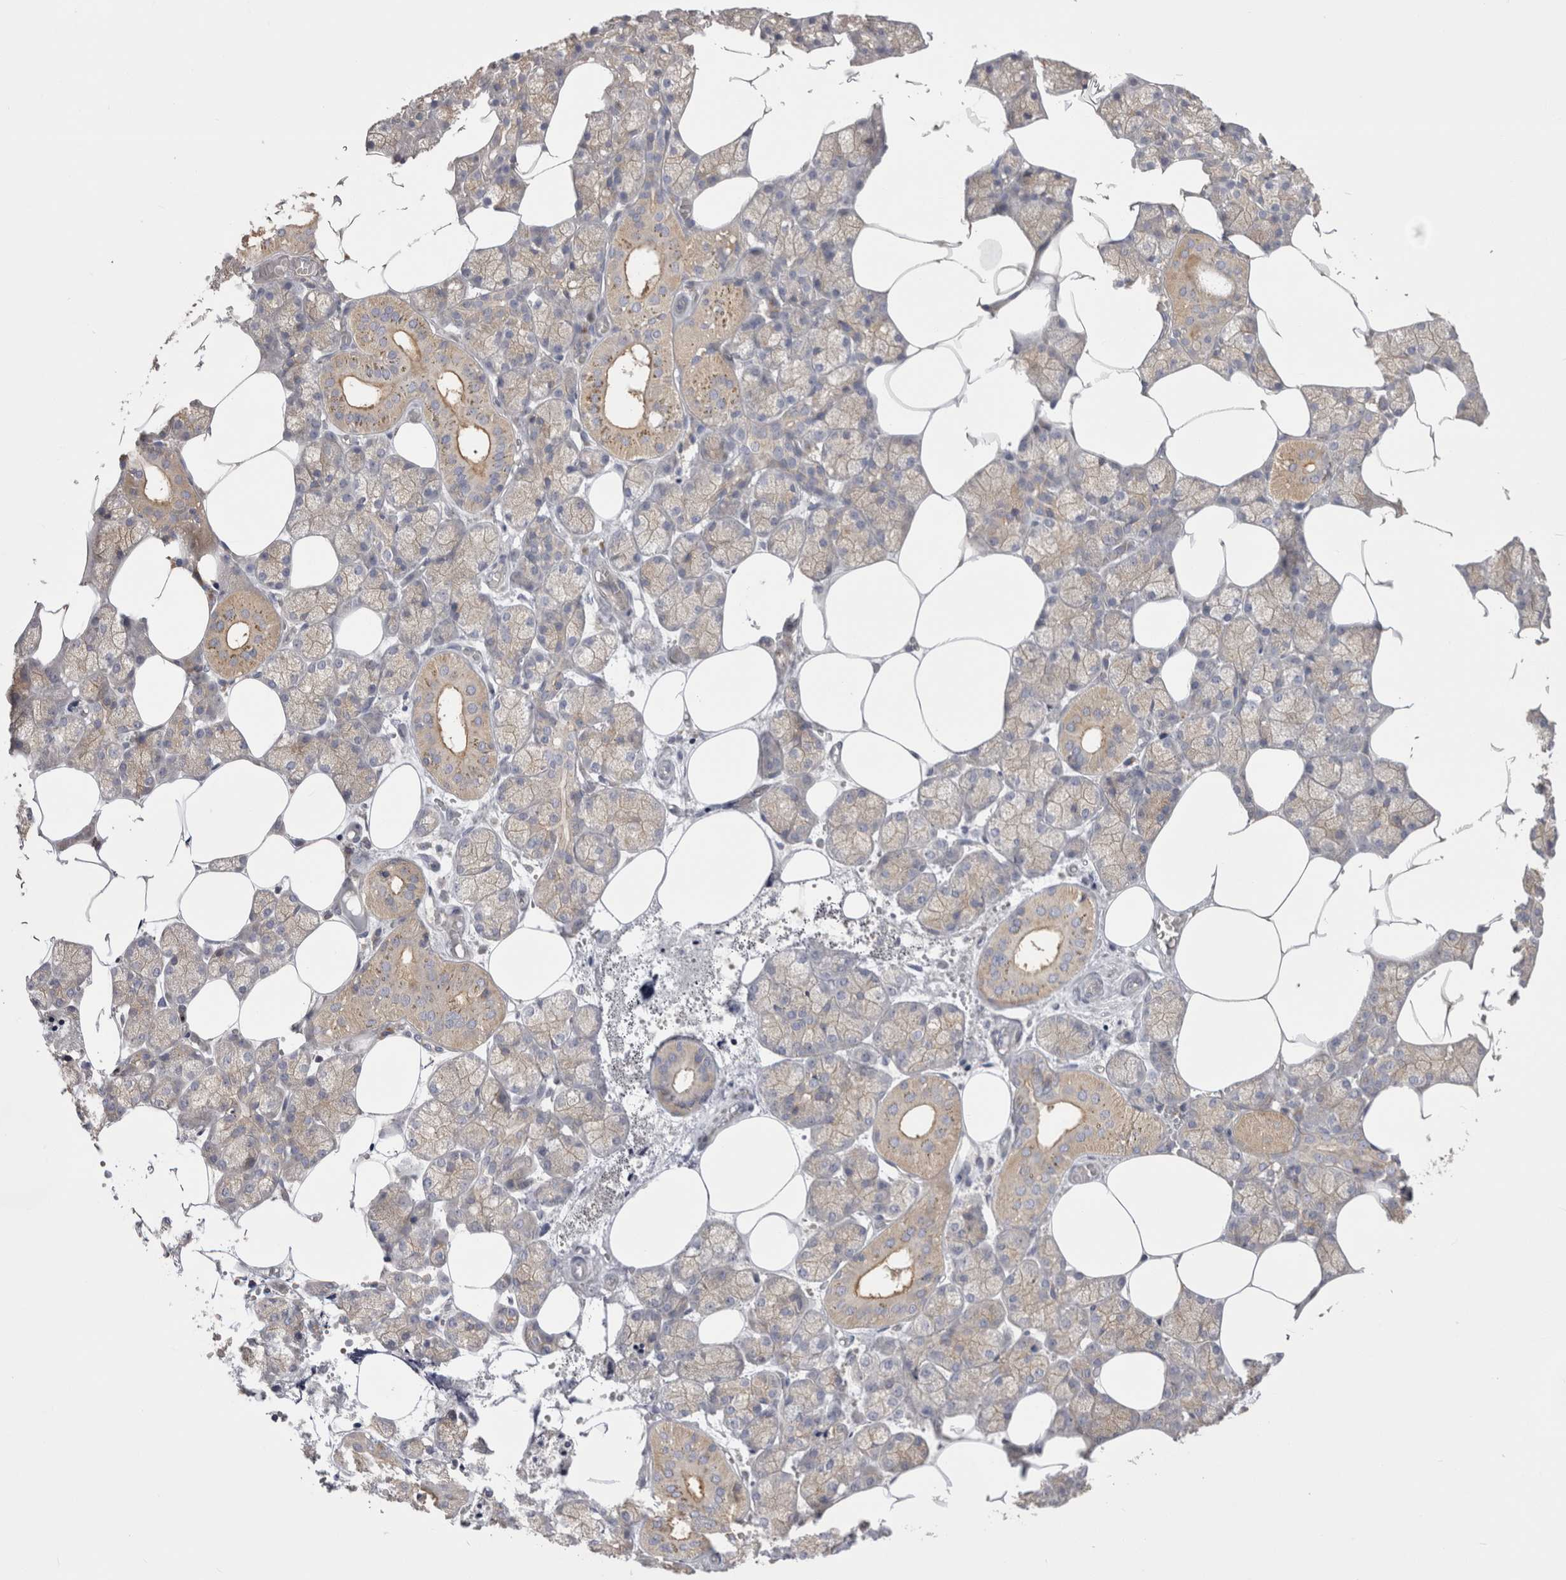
{"staining": {"intensity": "weak", "quantity": "25%-75%", "location": "cytoplasmic/membranous"}, "tissue": "salivary gland", "cell_type": "Glandular cells", "image_type": "normal", "snomed": [{"axis": "morphology", "description": "Normal tissue, NOS"}, {"axis": "topography", "description": "Salivary gland"}], "caption": "The image shows immunohistochemical staining of benign salivary gland. There is weak cytoplasmic/membranous expression is identified in approximately 25%-75% of glandular cells.", "gene": "CHMP6", "patient": {"sex": "male", "age": 62}}